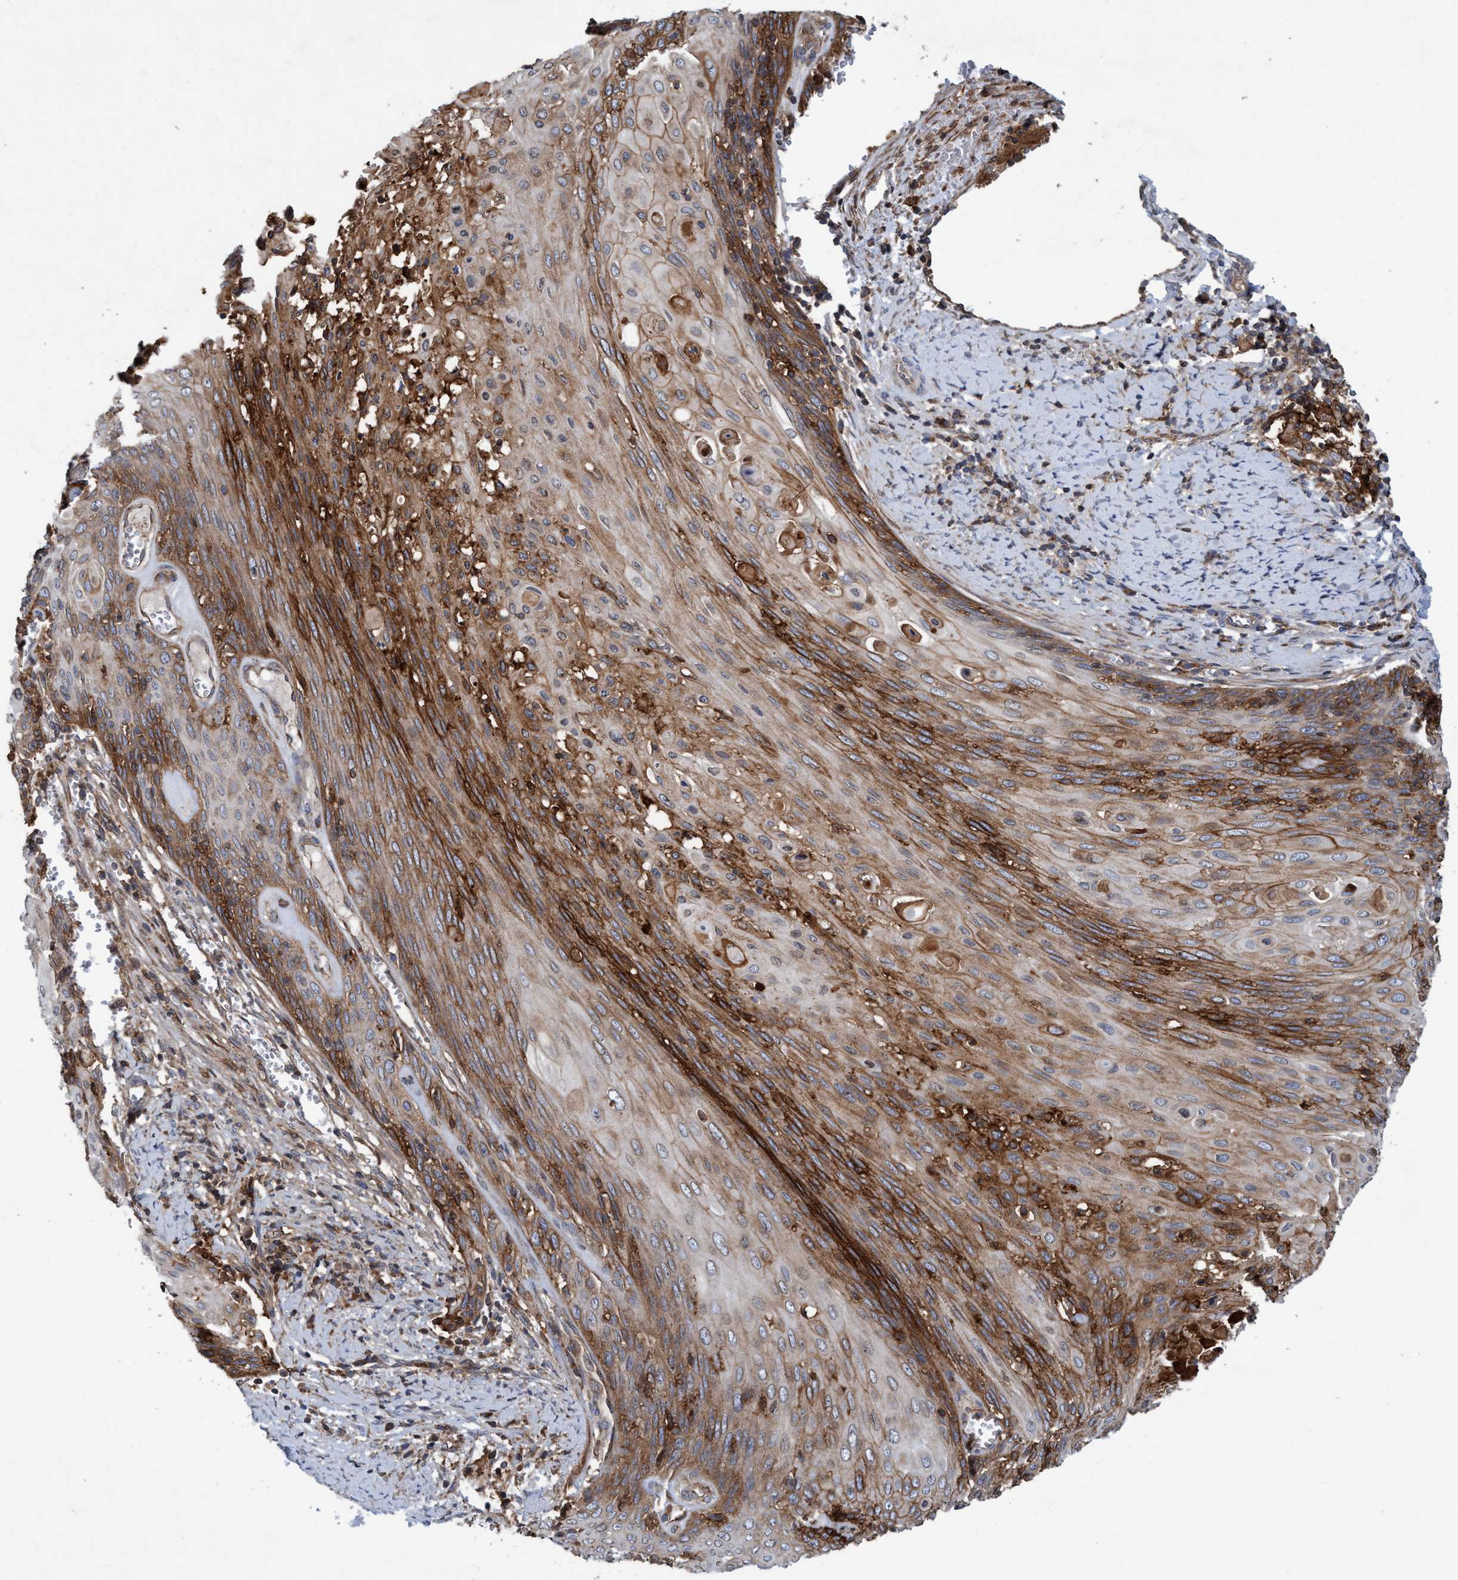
{"staining": {"intensity": "strong", "quantity": ">75%", "location": "cytoplasmic/membranous"}, "tissue": "cervical cancer", "cell_type": "Tumor cells", "image_type": "cancer", "snomed": [{"axis": "morphology", "description": "Squamous cell carcinoma, NOS"}, {"axis": "topography", "description": "Cervix"}], "caption": "An immunohistochemistry (IHC) histopathology image of tumor tissue is shown. Protein staining in brown shows strong cytoplasmic/membranous positivity in squamous cell carcinoma (cervical) within tumor cells. The staining was performed using DAB (3,3'-diaminobenzidine) to visualize the protein expression in brown, while the nuclei were stained in blue with hematoxylin (Magnification: 20x).", "gene": "SLC16A3", "patient": {"sex": "female", "age": 39}}